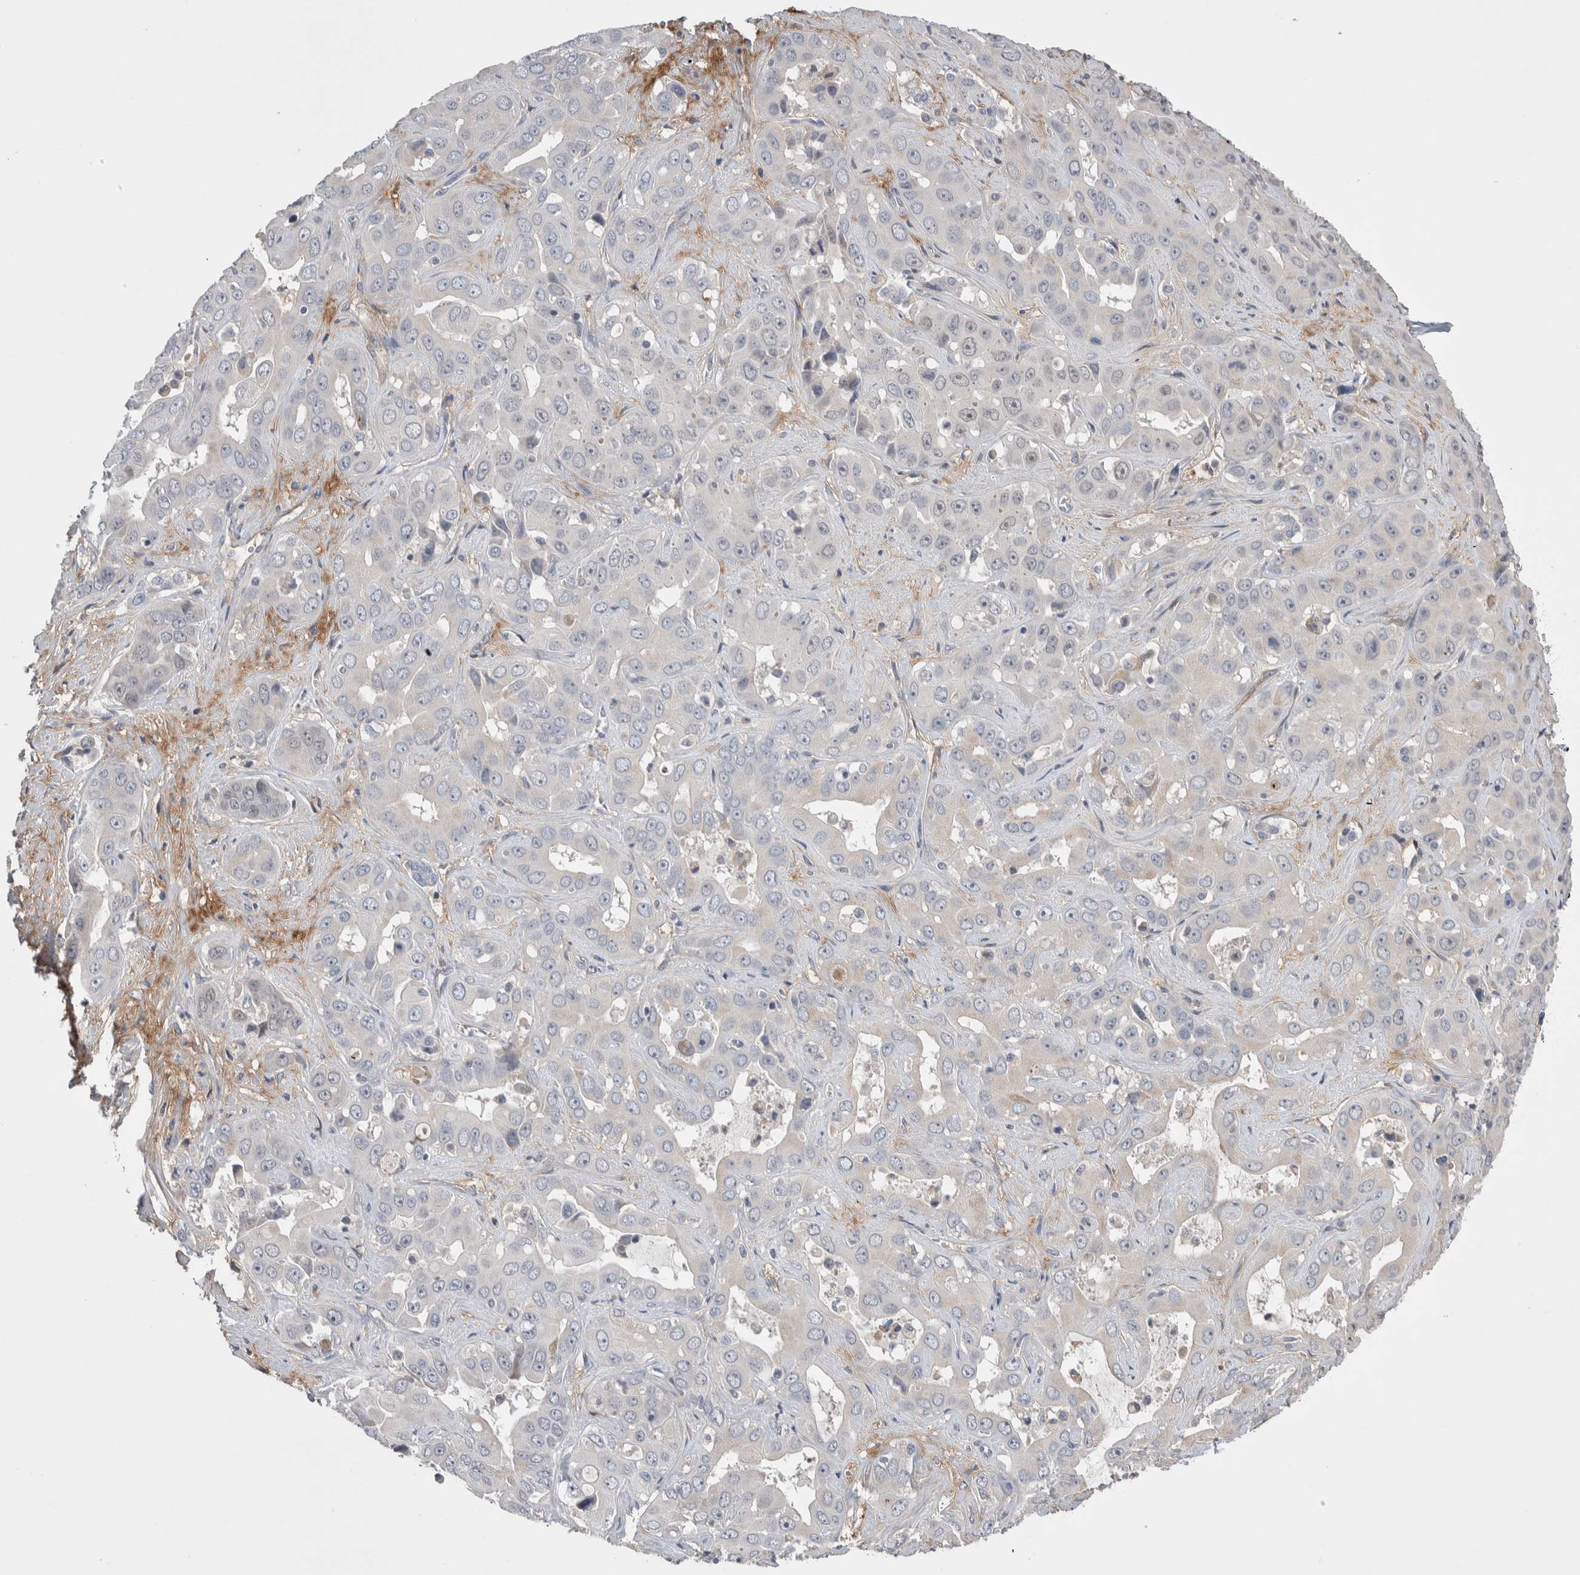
{"staining": {"intensity": "negative", "quantity": "none", "location": "none"}, "tissue": "liver cancer", "cell_type": "Tumor cells", "image_type": "cancer", "snomed": [{"axis": "morphology", "description": "Cholangiocarcinoma"}, {"axis": "topography", "description": "Liver"}], "caption": "Immunohistochemistry (IHC) histopathology image of neoplastic tissue: cholangiocarcinoma (liver) stained with DAB (3,3'-diaminobenzidine) exhibits no significant protein positivity in tumor cells. (DAB (3,3'-diaminobenzidine) immunohistochemistry (IHC) with hematoxylin counter stain).", "gene": "CEP131", "patient": {"sex": "female", "age": 52}}